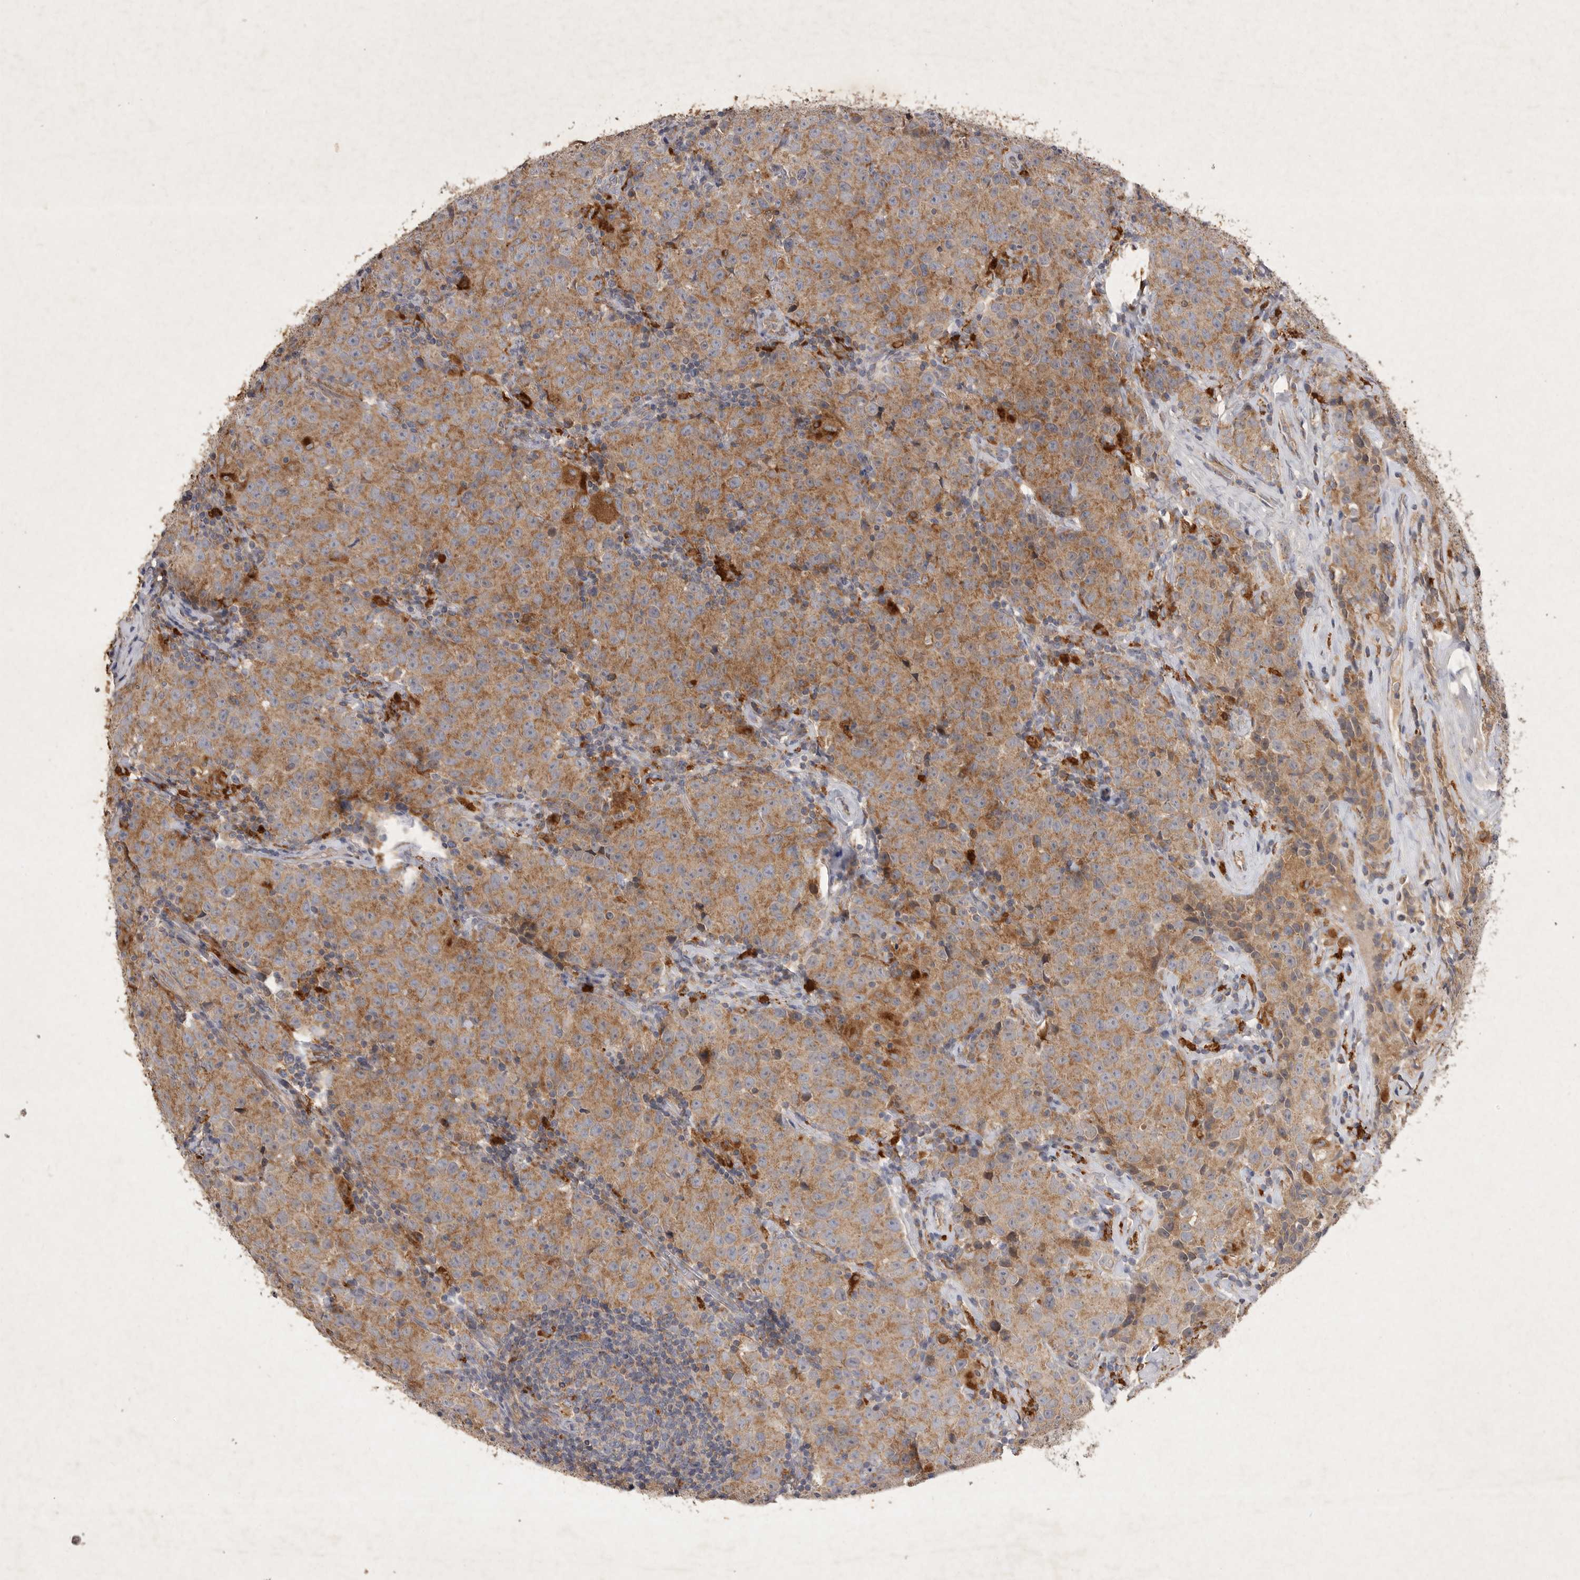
{"staining": {"intensity": "moderate", "quantity": ">75%", "location": "cytoplasmic/membranous"}, "tissue": "testis cancer", "cell_type": "Tumor cells", "image_type": "cancer", "snomed": [{"axis": "morphology", "description": "Seminoma, NOS"}, {"axis": "morphology", "description": "Carcinoma, Embryonal, NOS"}, {"axis": "topography", "description": "Testis"}], "caption": "A histopathology image showing moderate cytoplasmic/membranous expression in approximately >75% of tumor cells in embryonal carcinoma (testis), as visualized by brown immunohistochemical staining.", "gene": "MRPL41", "patient": {"sex": "male", "age": 43}}